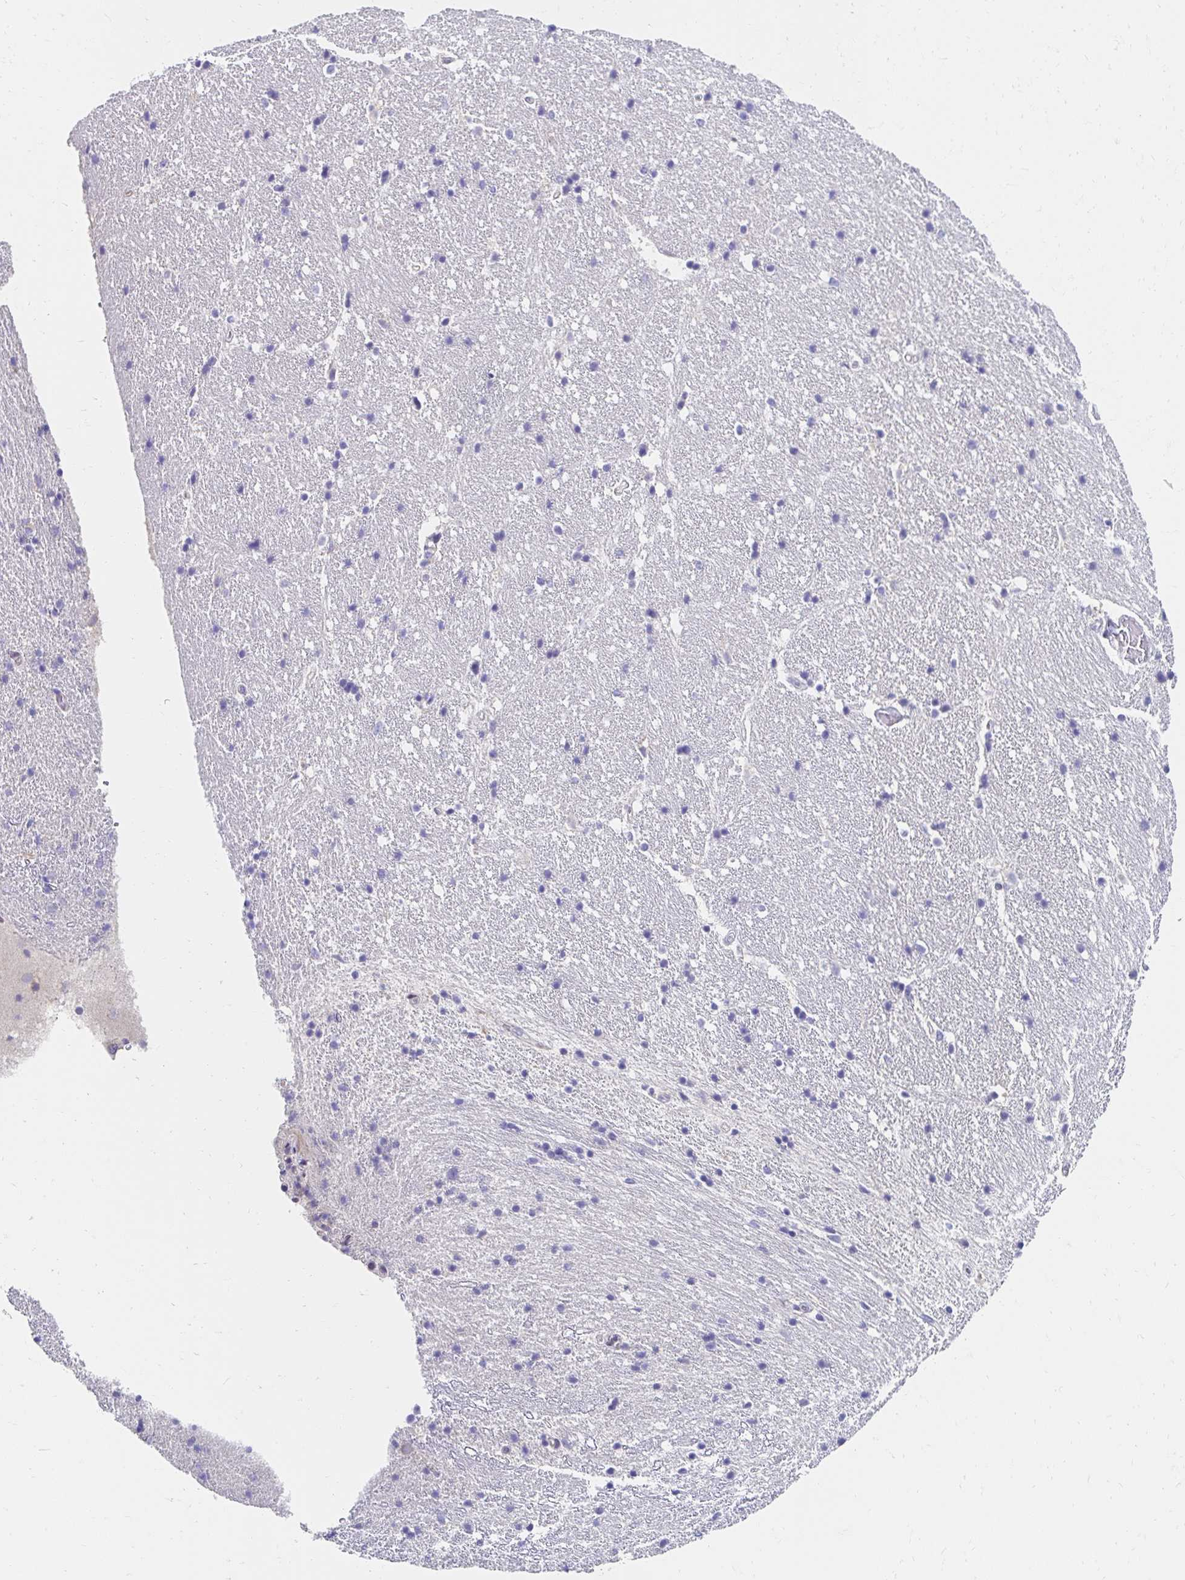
{"staining": {"intensity": "negative", "quantity": "none", "location": "none"}, "tissue": "hippocampus", "cell_type": "Glial cells", "image_type": "normal", "snomed": [{"axis": "morphology", "description": "Normal tissue, NOS"}, {"axis": "topography", "description": "Hippocampus"}], "caption": "The micrograph exhibits no significant expression in glial cells of hippocampus.", "gene": "AKAP14", "patient": {"sex": "male", "age": 63}}